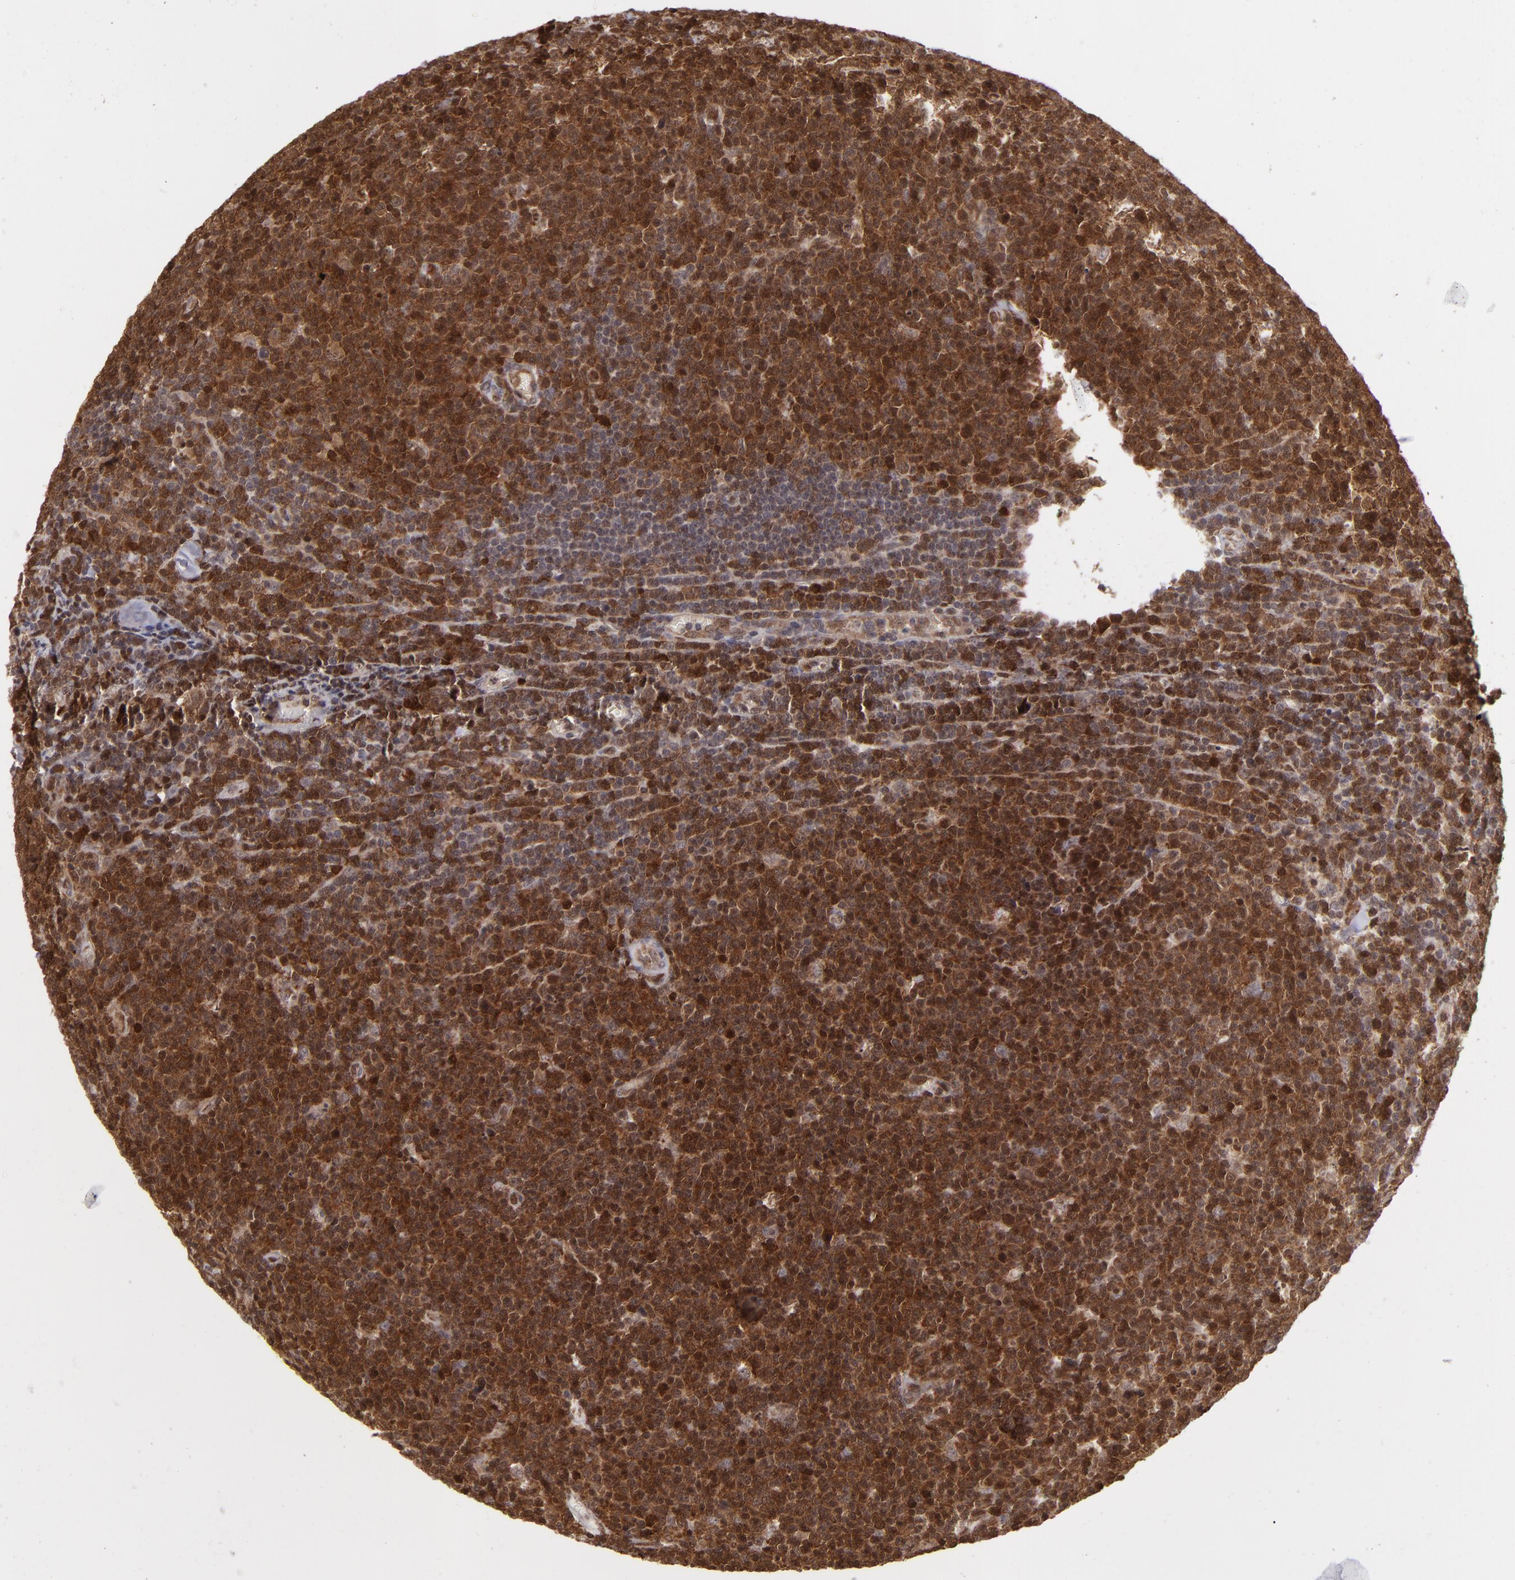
{"staining": {"intensity": "strong", "quantity": ">75%", "location": "cytoplasmic/membranous,nuclear"}, "tissue": "lymphoma", "cell_type": "Tumor cells", "image_type": "cancer", "snomed": [{"axis": "morphology", "description": "Malignant lymphoma, non-Hodgkin's type, Low grade"}, {"axis": "topography", "description": "Lymph node"}], "caption": "A high amount of strong cytoplasmic/membranous and nuclear staining is identified in about >75% of tumor cells in lymphoma tissue. (IHC, brightfield microscopy, high magnification).", "gene": "ZBTB33", "patient": {"sex": "male", "age": 74}}